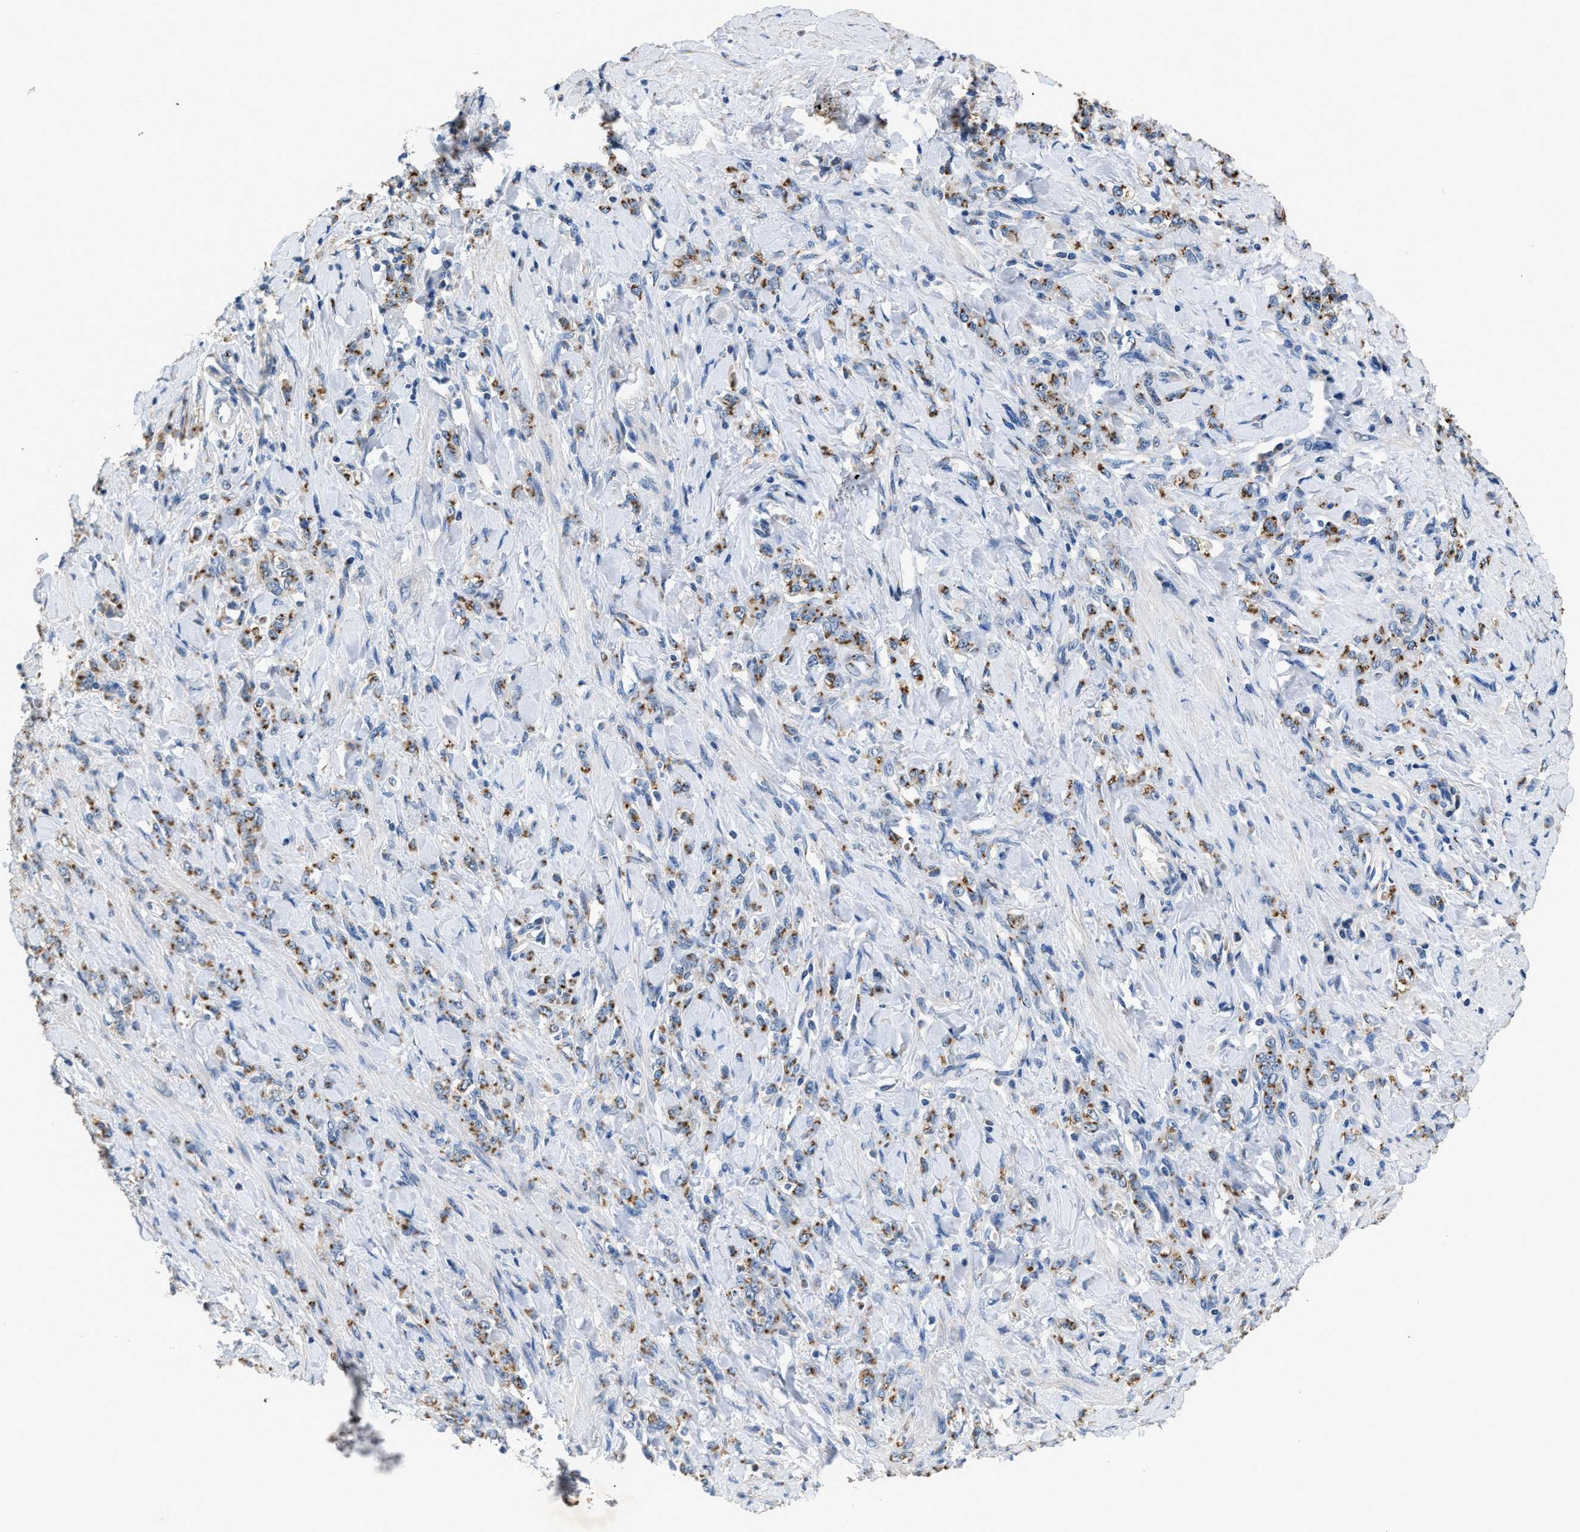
{"staining": {"intensity": "moderate", "quantity": ">75%", "location": "cytoplasmic/membranous"}, "tissue": "stomach cancer", "cell_type": "Tumor cells", "image_type": "cancer", "snomed": [{"axis": "morphology", "description": "Adenocarcinoma, NOS"}, {"axis": "topography", "description": "Stomach"}], "caption": "Adenocarcinoma (stomach) stained with a protein marker exhibits moderate staining in tumor cells.", "gene": "GOLM1", "patient": {"sex": "male", "age": 82}}